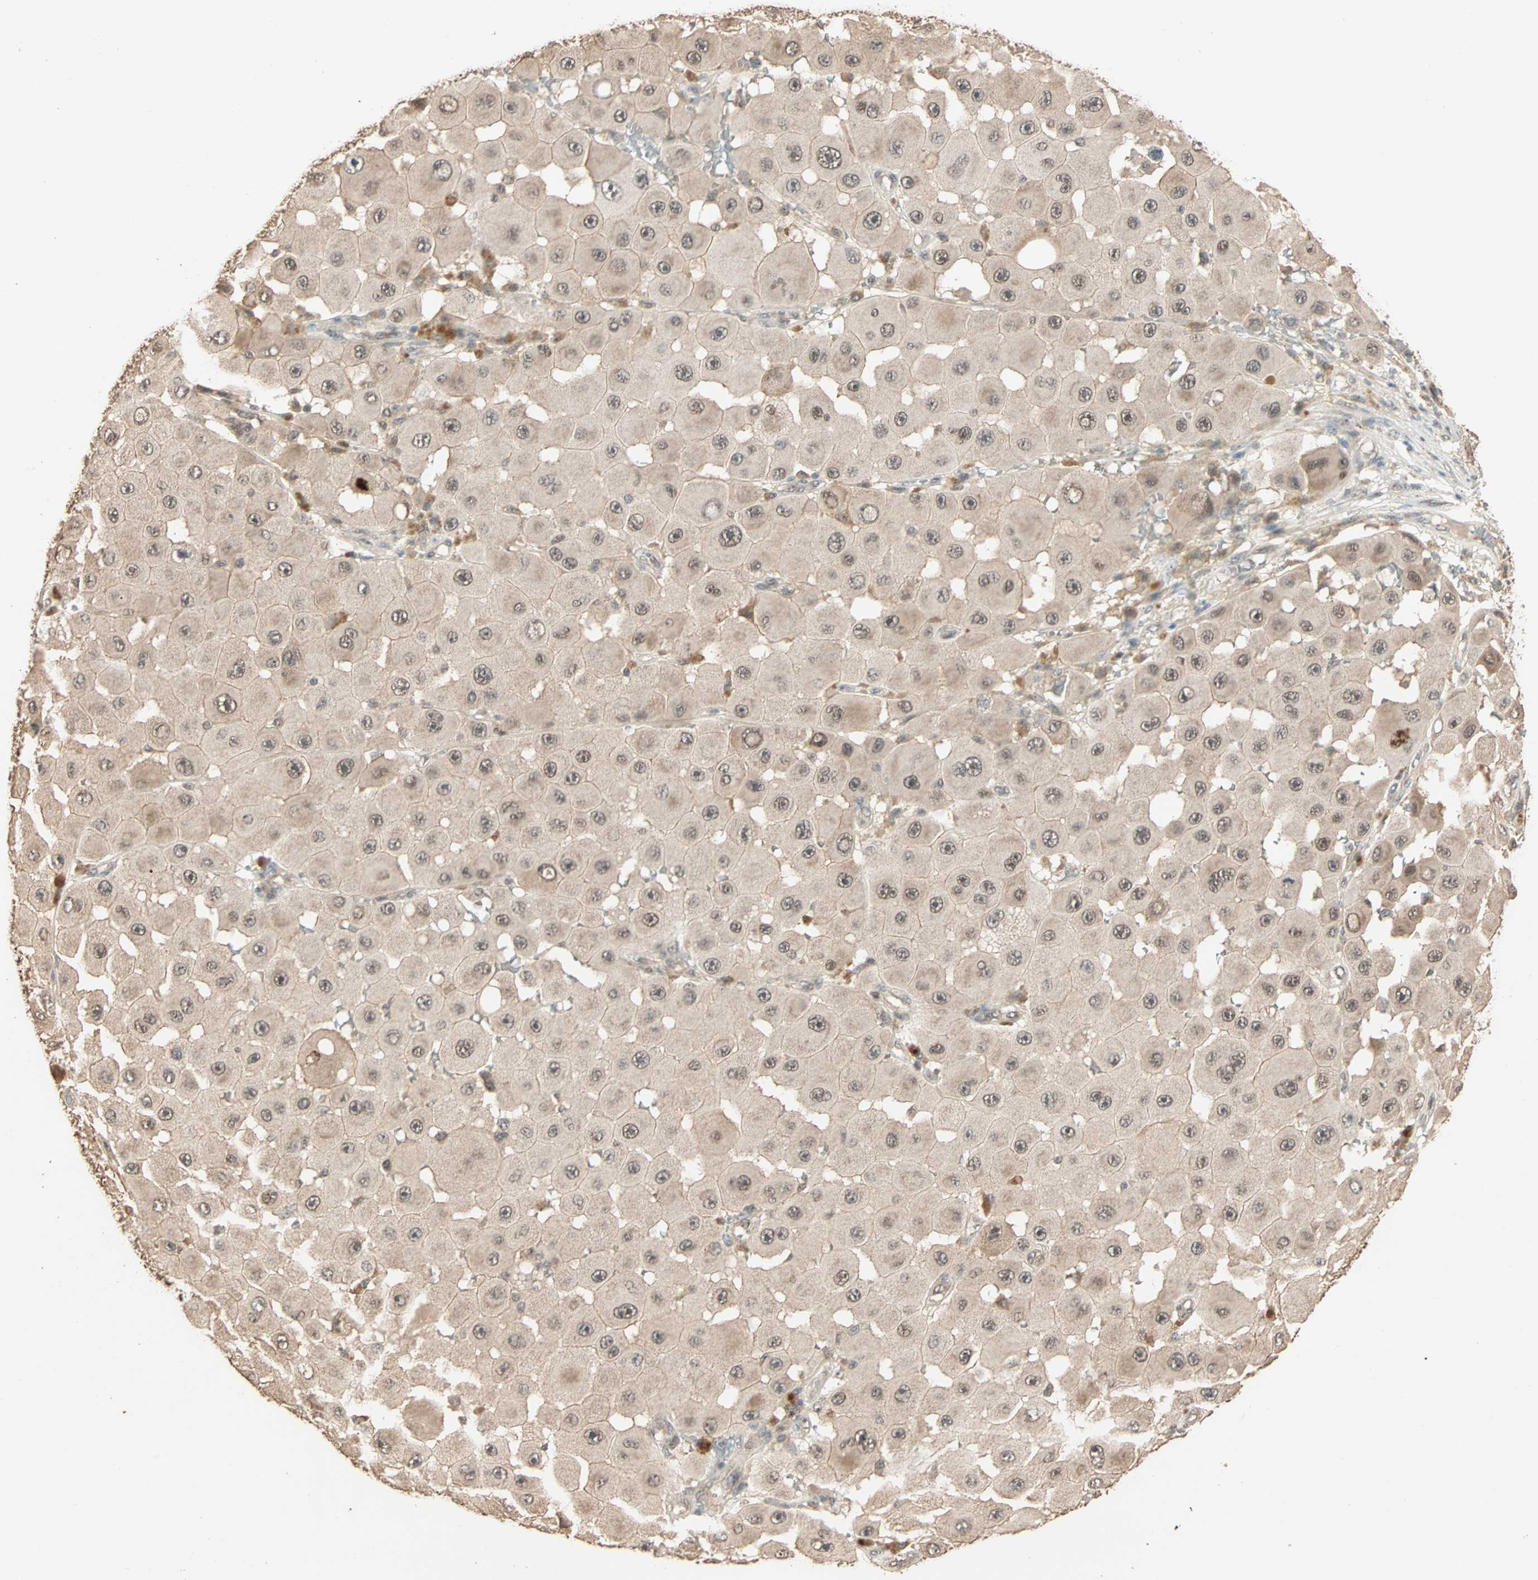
{"staining": {"intensity": "moderate", "quantity": ">75%", "location": "cytoplasmic/membranous,nuclear"}, "tissue": "melanoma", "cell_type": "Tumor cells", "image_type": "cancer", "snomed": [{"axis": "morphology", "description": "Malignant melanoma, NOS"}, {"axis": "topography", "description": "Skin"}], "caption": "Tumor cells demonstrate medium levels of moderate cytoplasmic/membranous and nuclear expression in approximately >75% of cells in malignant melanoma.", "gene": "ZBTB33", "patient": {"sex": "female", "age": 81}}